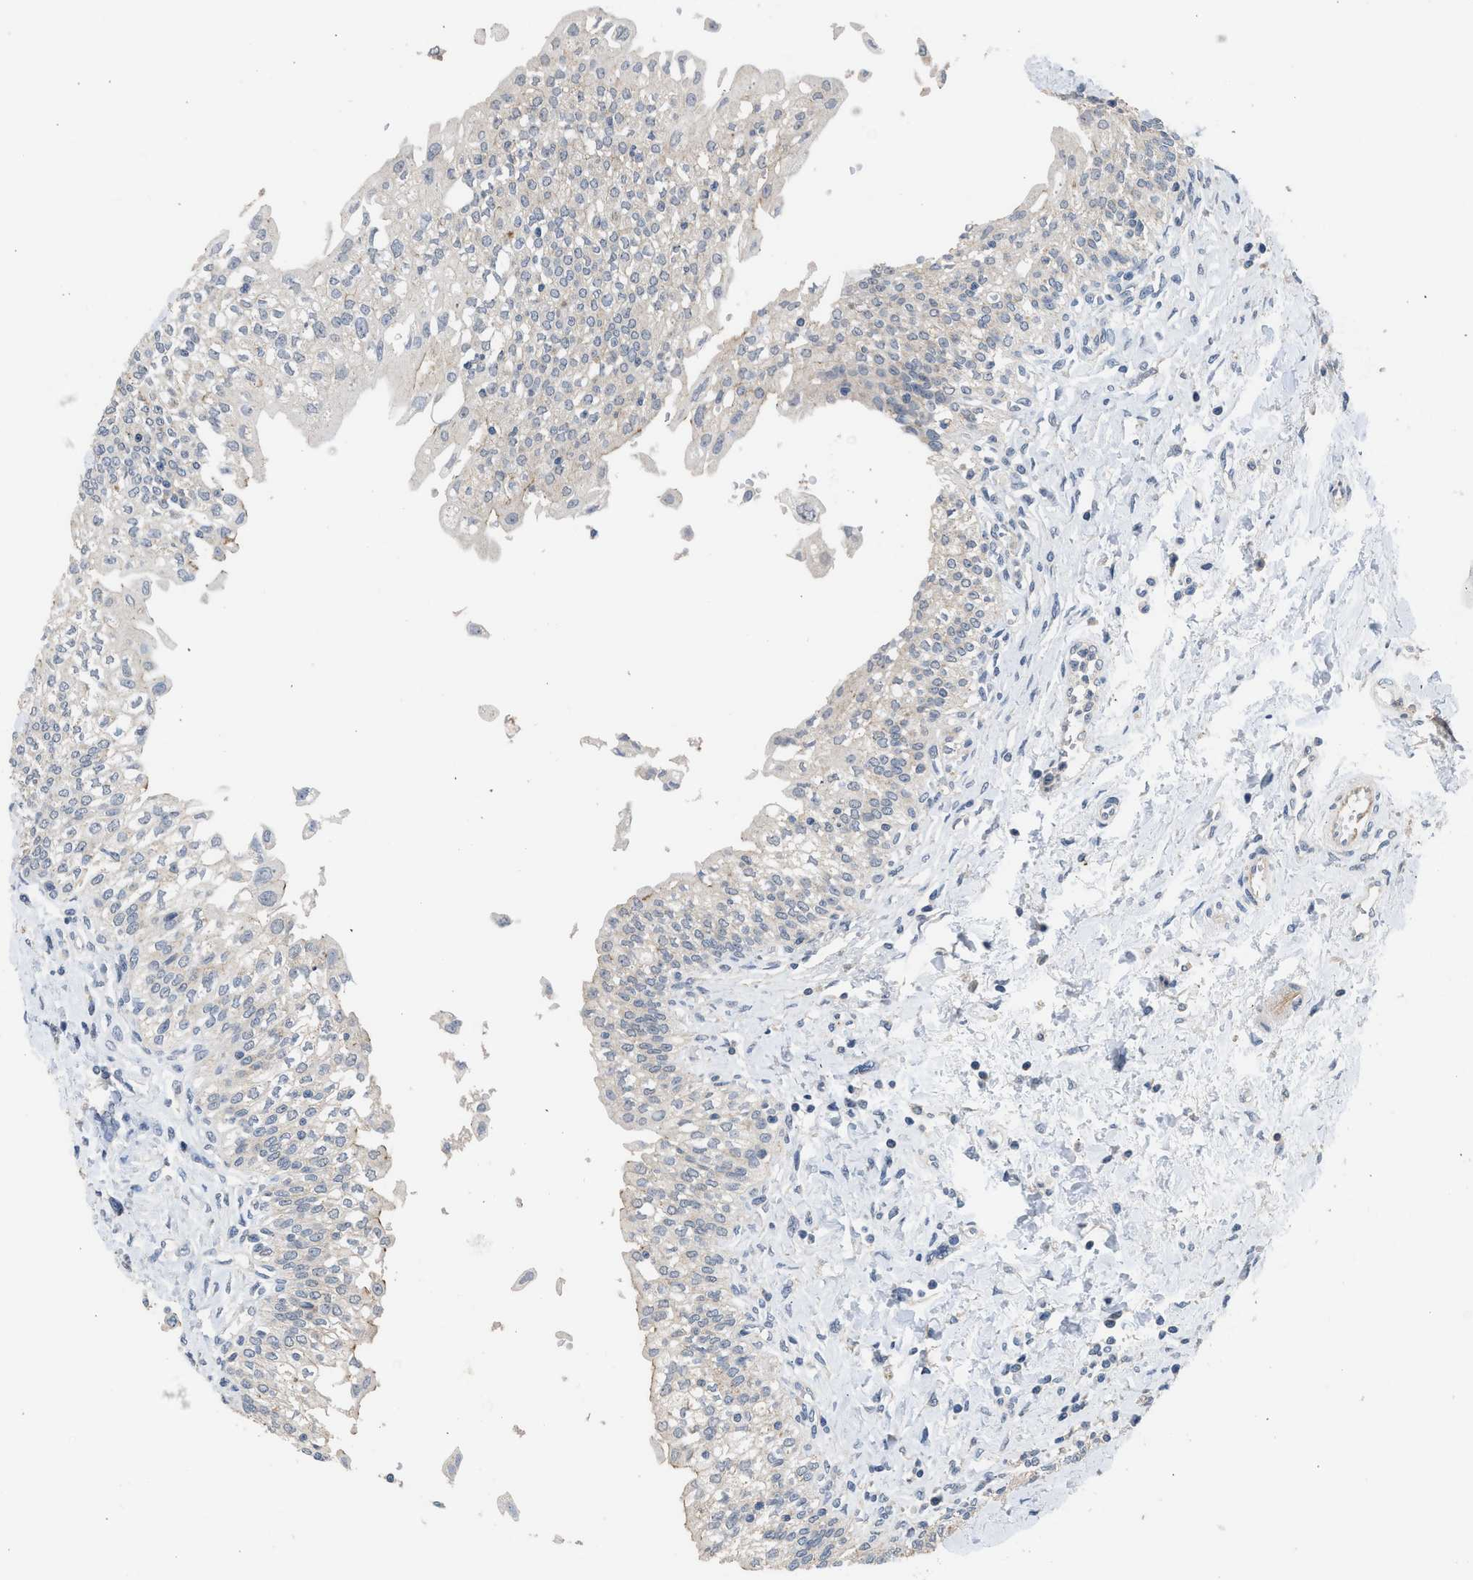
{"staining": {"intensity": "weak", "quantity": "<25%", "location": "cytoplasmic/membranous"}, "tissue": "urinary bladder", "cell_type": "Urothelial cells", "image_type": "normal", "snomed": [{"axis": "morphology", "description": "Normal tissue, NOS"}, {"axis": "topography", "description": "Urinary bladder"}], "caption": "Immunohistochemical staining of normal urinary bladder reveals no significant staining in urothelial cells.", "gene": "CSF3R", "patient": {"sex": "male", "age": 55}}